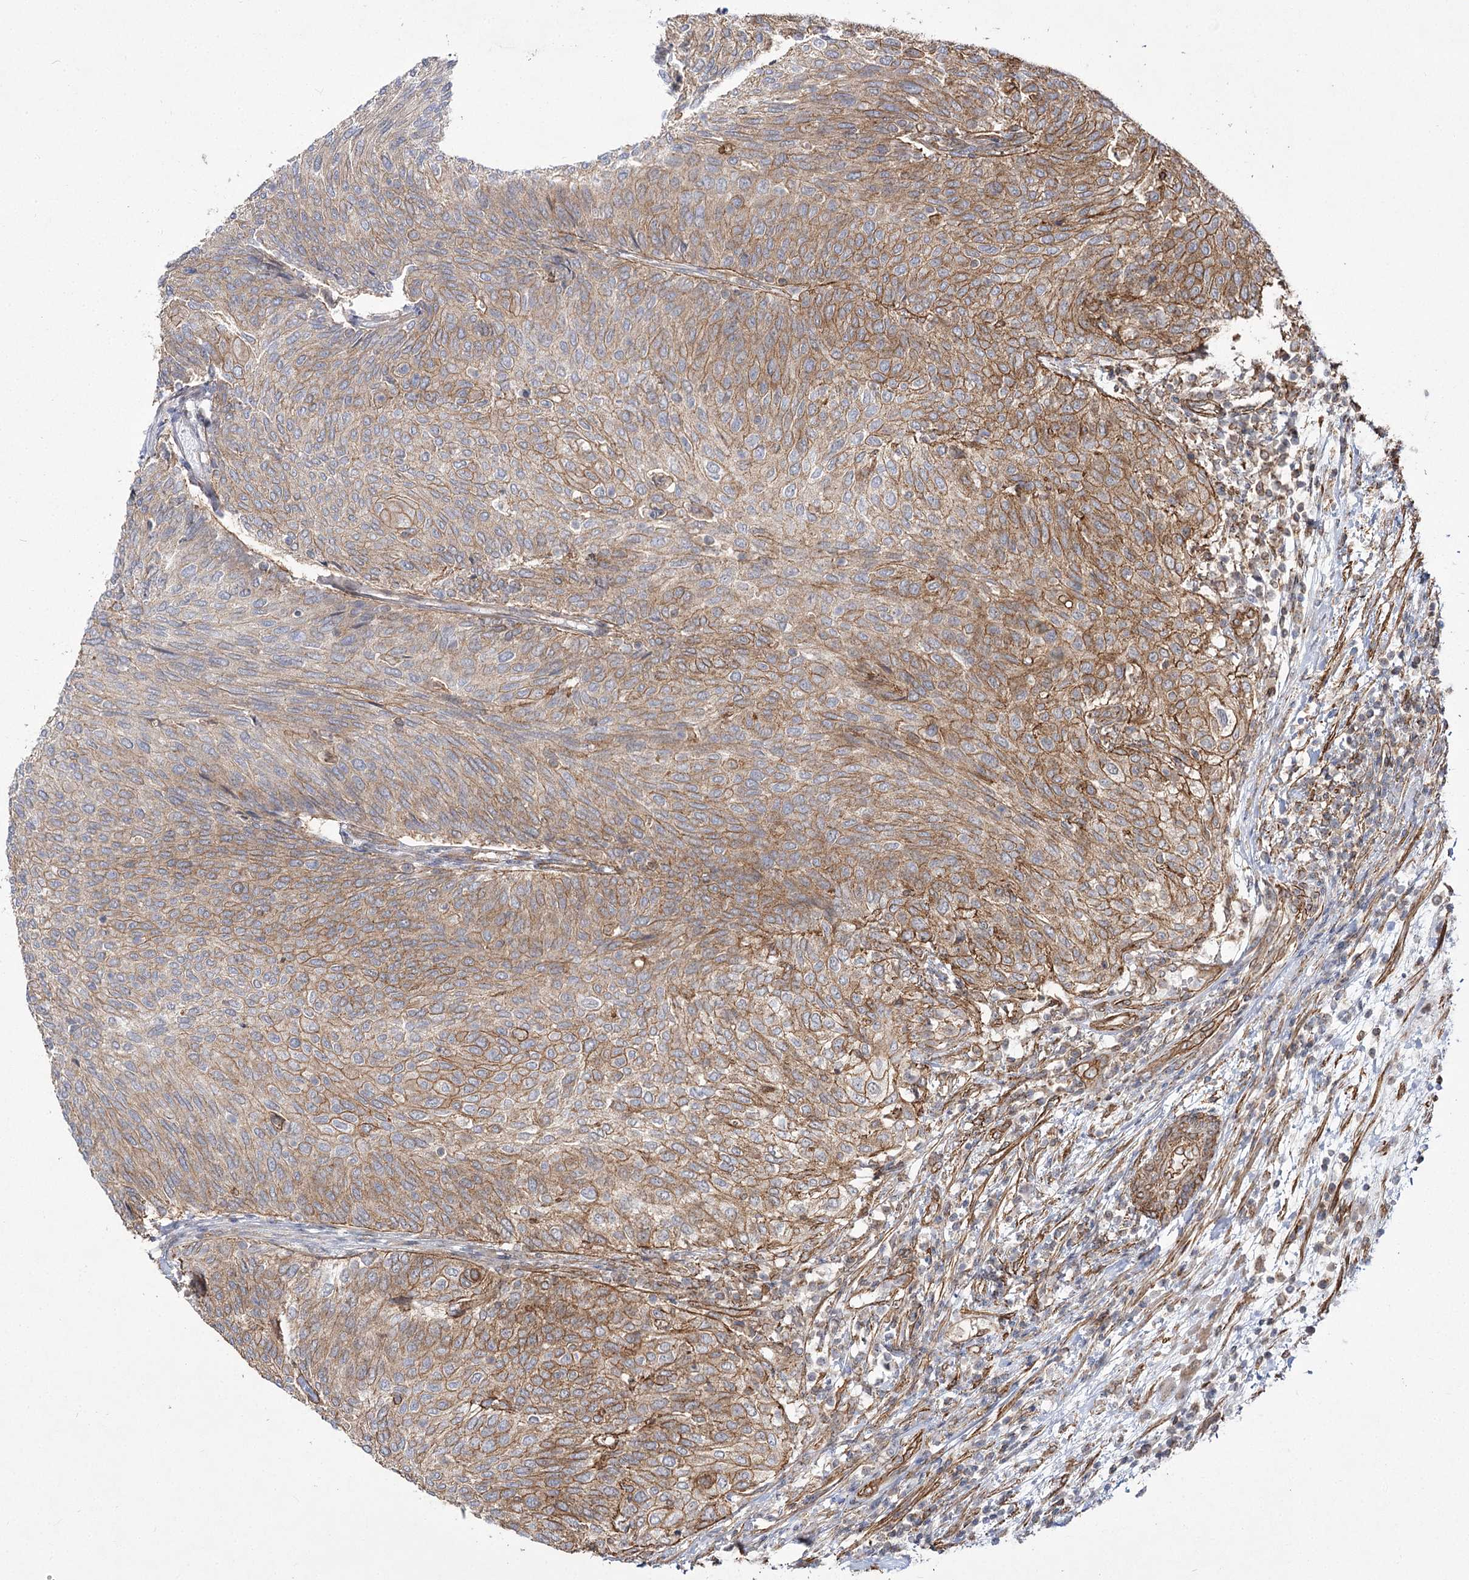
{"staining": {"intensity": "moderate", "quantity": "25%-75%", "location": "cytoplasmic/membranous"}, "tissue": "urothelial cancer", "cell_type": "Tumor cells", "image_type": "cancer", "snomed": [{"axis": "morphology", "description": "Urothelial carcinoma, Low grade"}, {"axis": "topography", "description": "Urinary bladder"}], "caption": "Approximately 25%-75% of tumor cells in urothelial cancer demonstrate moderate cytoplasmic/membranous protein expression as visualized by brown immunohistochemical staining.", "gene": "SH3BP5L", "patient": {"sex": "female", "age": 79}}